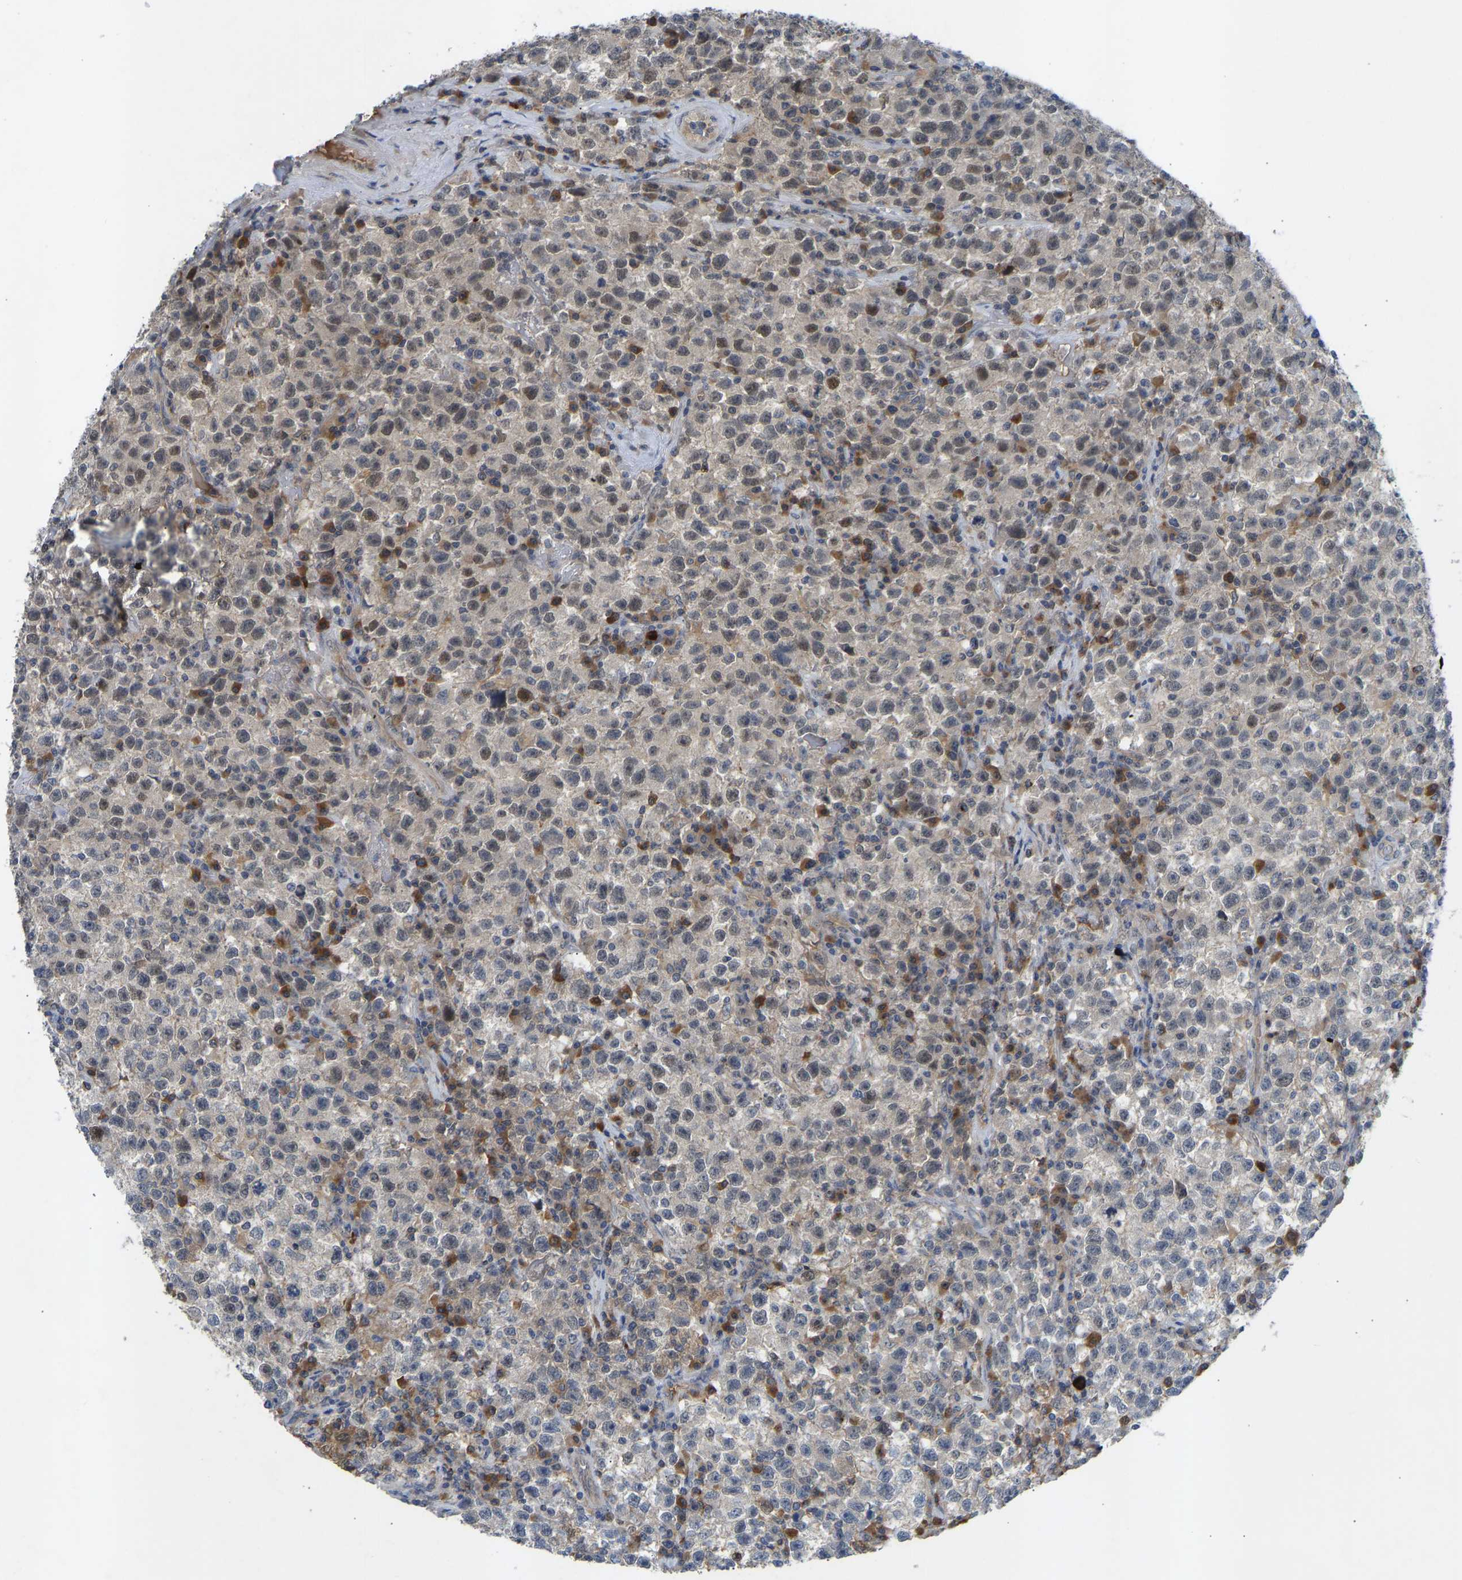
{"staining": {"intensity": "moderate", "quantity": "<25%", "location": "nuclear"}, "tissue": "testis cancer", "cell_type": "Tumor cells", "image_type": "cancer", "snomed": [{"axis": "morphology", "description": "Seminoma, NOS"}, {"axis": "topography", "description": "Testis"}], "caption": "IHC of human testis seminoma reveals low levels of moderate nuclear positivity in about <25% of tumor cells.", "gene": "ZNF251", "patient": {"sex": "male", "age": 22}}